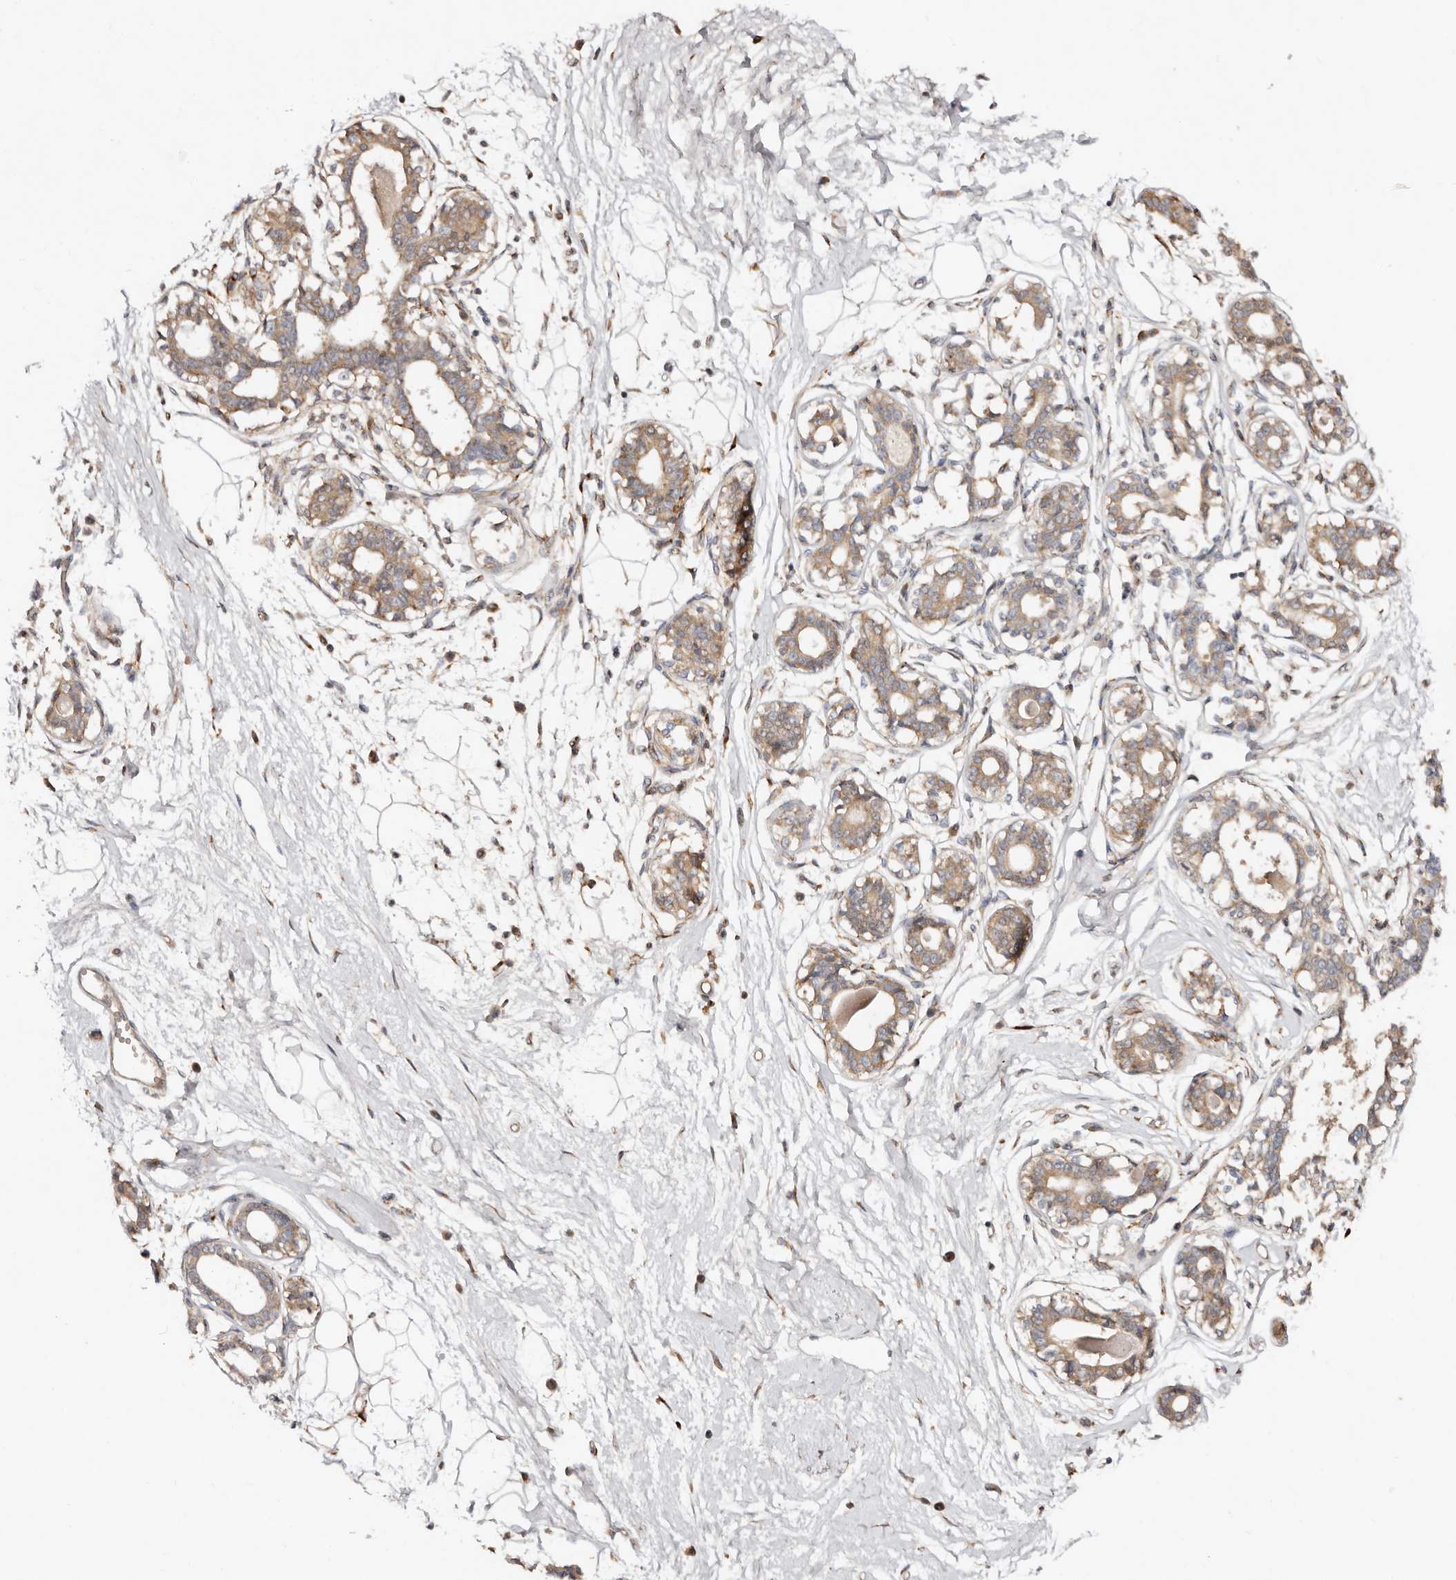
{"staining": {"intensity": "moderate", "quantity": "<25%", "location": "cytoplasmic/membranous"}, "tissue": "breast", "cell_type": "Adipocytes", "image_type": "normal", "snomed": [{"axis": "morphology", "description": "Normal tissue, NOS"}, {"axis": "topography", "description": "Breast"}], "caption": "Immunohistochemical staining of benign breast demonstrates low levels of moderate cytoplasmic/membranous staining in about <25% of adipocytes. (DAB (3,3'-diaminobenzidine) = brown stain, brightfield microscopy at high magnification).", "gene": "SERPINH1", "patient": {"sex": "female", "age": 45}}